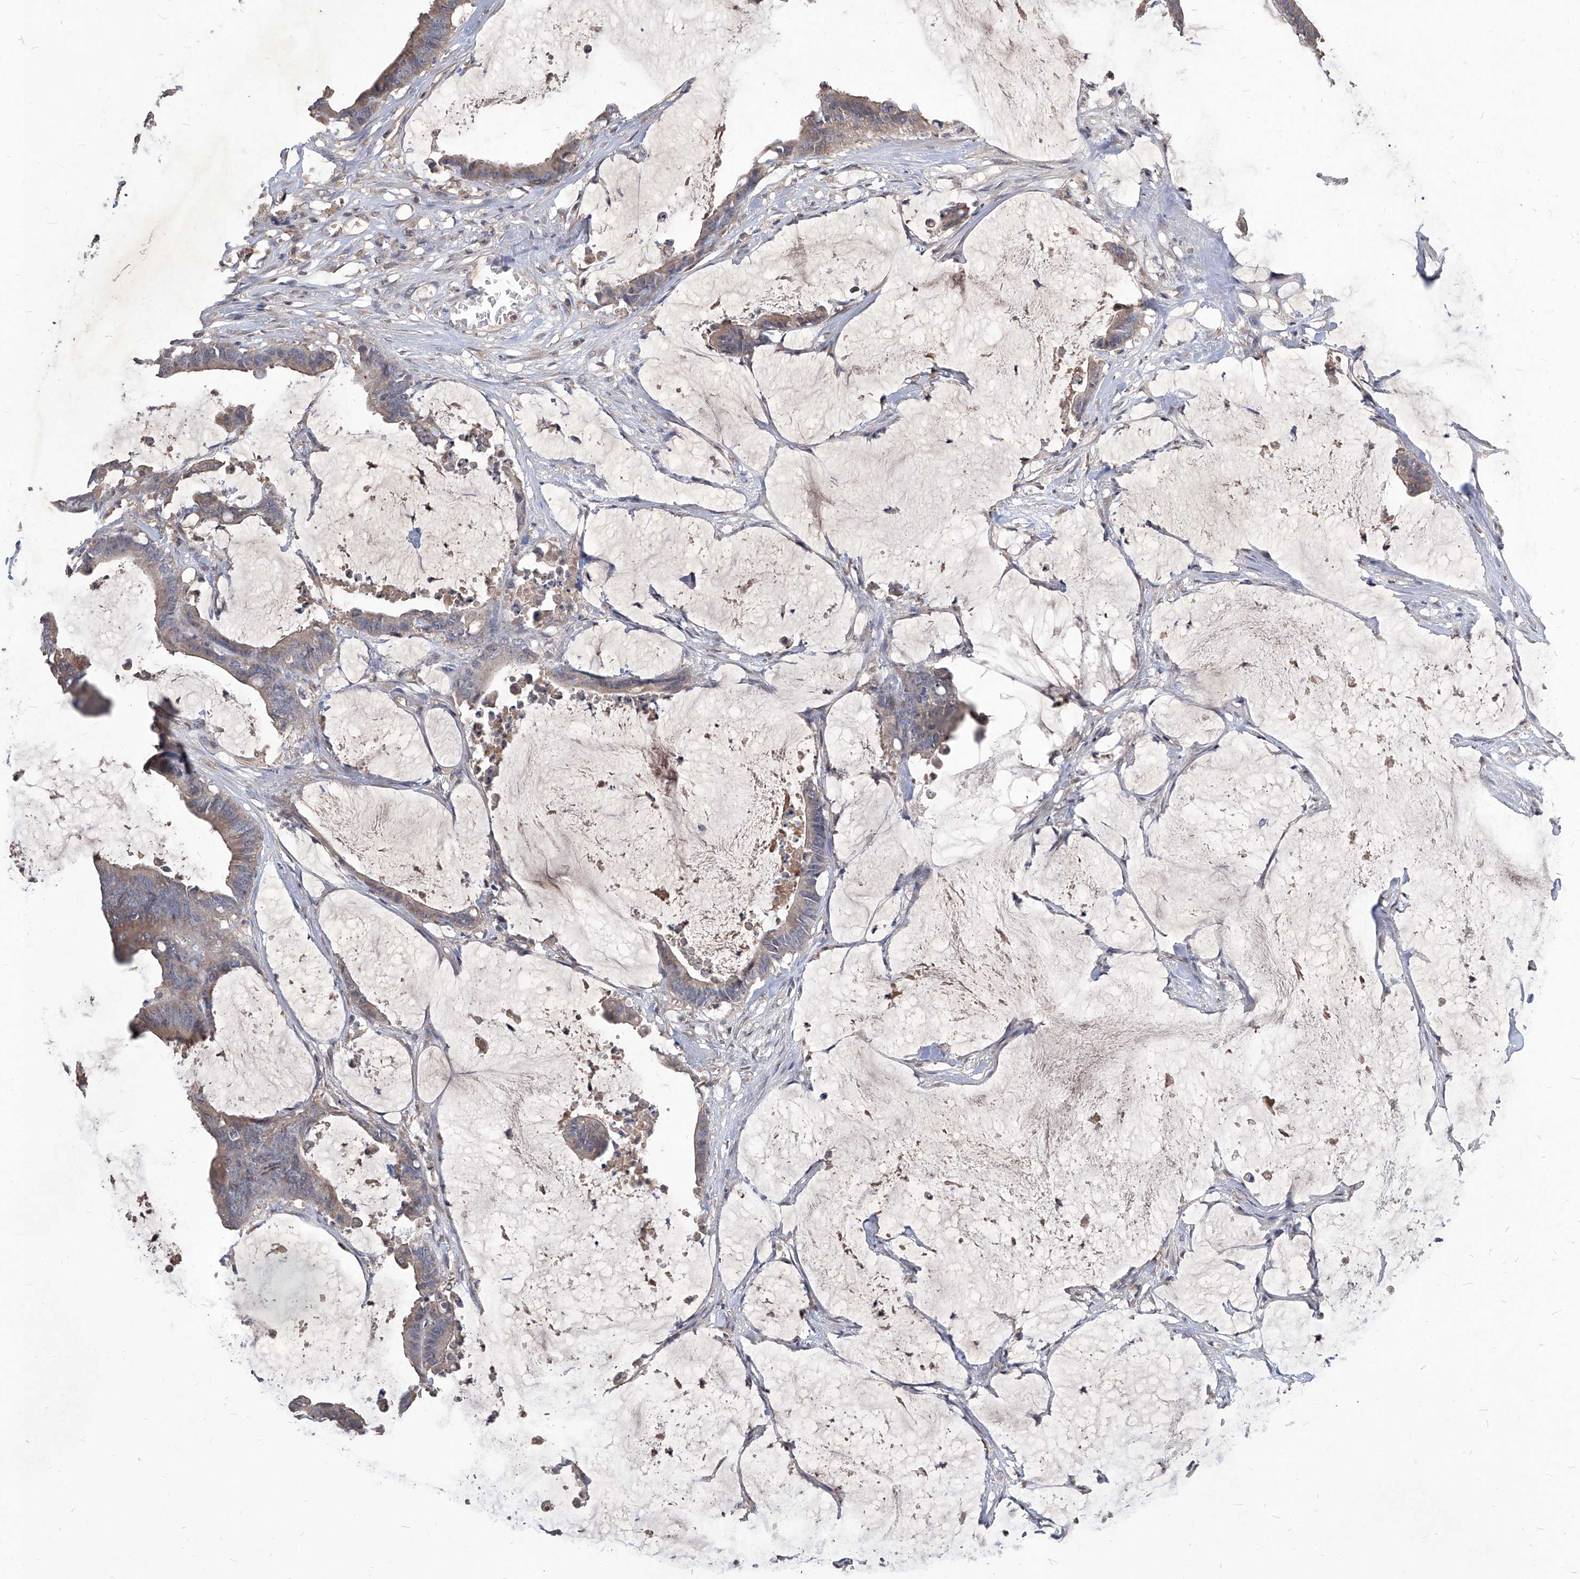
{"staining": {"intensity": "weak", "quantity": ">75%", "location": "cytoplasmic/membranous"}, "tissue": "colorectal cancer", "cell_type": "Tumor cells", "image_type": "cancer", "snomed": [{"axis": "morphology", "description": "Adenocarcinoma, NOS"}, {"axis": "topography", "description": "Rectum"}], "caption": "IHC histopathology image of neoplastic tissue: adenocarcinoma (colorectal) stained using immunohistochemistry (IHC) reveals low levels of weak protein expression localized specifically in the cytoplasmic/membranous of tumor cells, appearing as a cytoplasmic/membranous brown color.", "gene": "SYNGR1", "patient": {"sex": "female", "age": 66}}